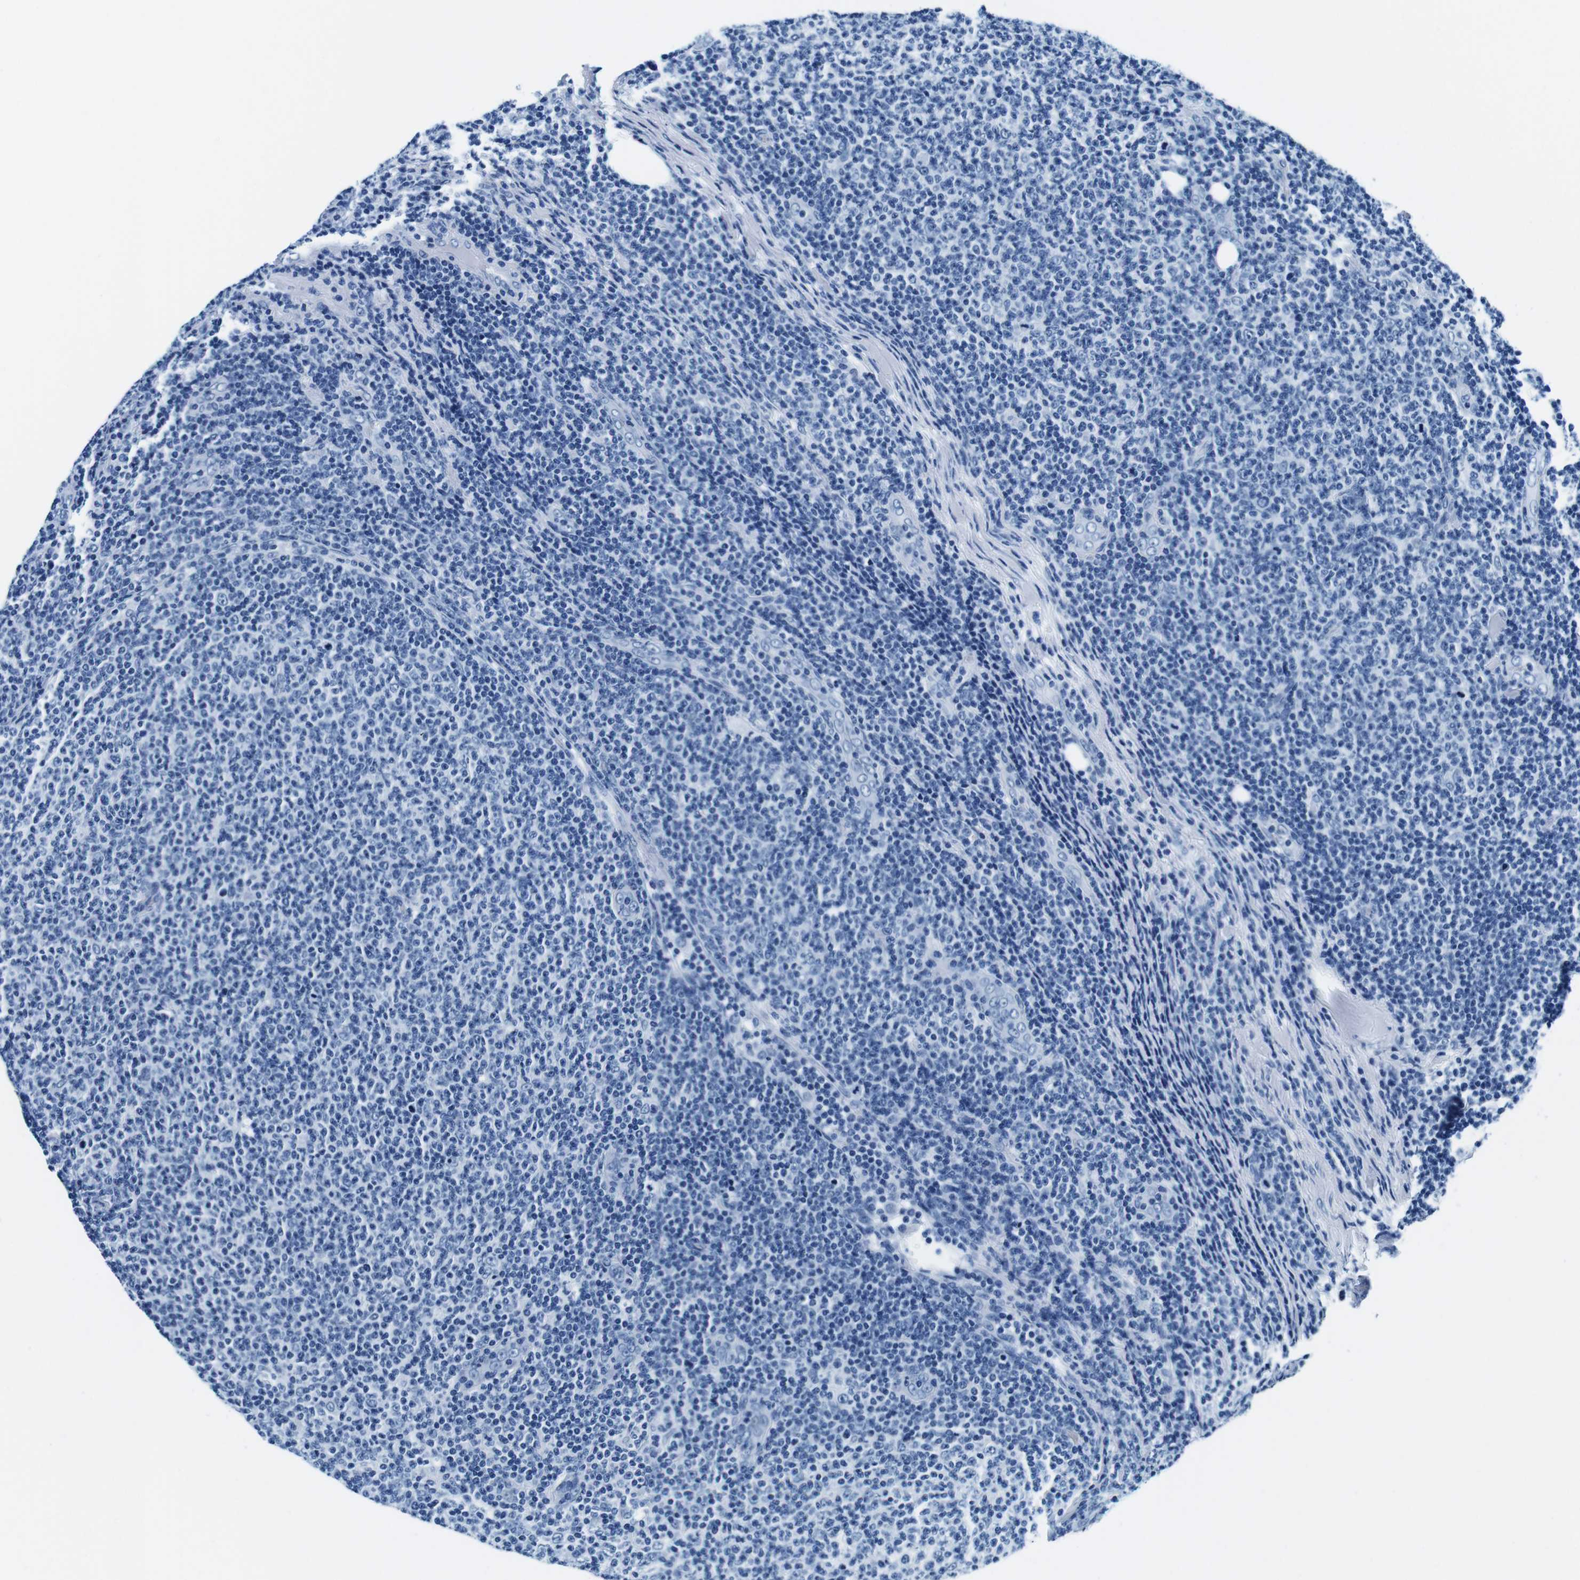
{"staining": {"intensity": "negative", "quantity": "none", "location": "none"}, "tissue": "lymphoma", "cell_type": "Tumor cells", "image_type": "cancer", "snomed": [{"axis": "morphology", "description": "Malignant lymphoma, non-Hodgkin's type, Low grade"}, {"axis": "topography", "description": "Lymph node"}], "caption": "Tumor cells are negative for brown protein staining in lymphoma. (DAB (3,3'-diaminobenzidine) immunohistochemistry with hematoxylin counter stain).", "gene": "ELANE", "patient": {"sex": "male", "age": 66}}